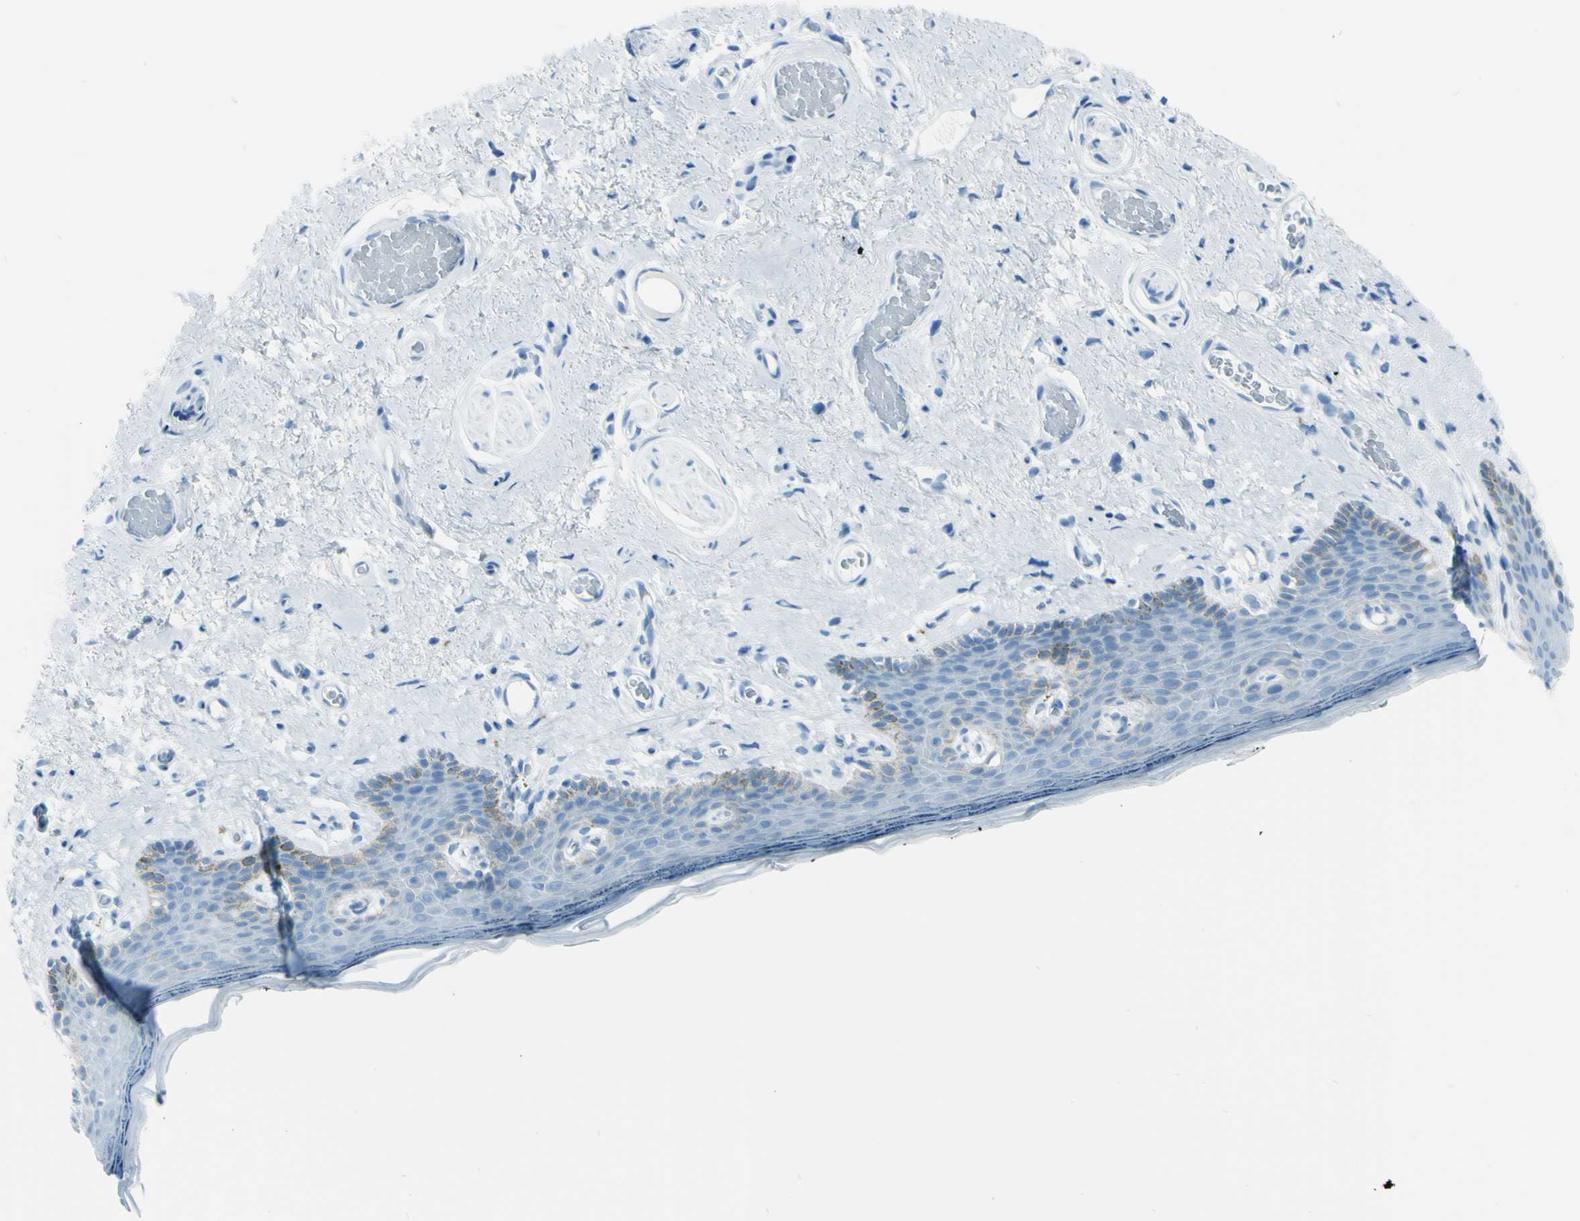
{"staining": {"intensity": "weak", "quantity": "<25%", "location": "cytoplasmic/membranous"}, "tissue": "skin", "cell_type": "Epidermal cells", "image_type": "normal", "snomed": [{"axis": "morphology", "description": "Normal tissue, NOS"}, {"axis": "topography", "description": "Vulva"}], "caption": "A photomicrograph of skin stained for a protein demonstrates no brown staining in epidermal cells. The staining is performed using DAB (3,3'-diaminobenzidine) brown chromogen with nuclei counter-stained in using hematoxylin.", "gene": "AFP", "patient": {"sex": "female", "age": 54}}